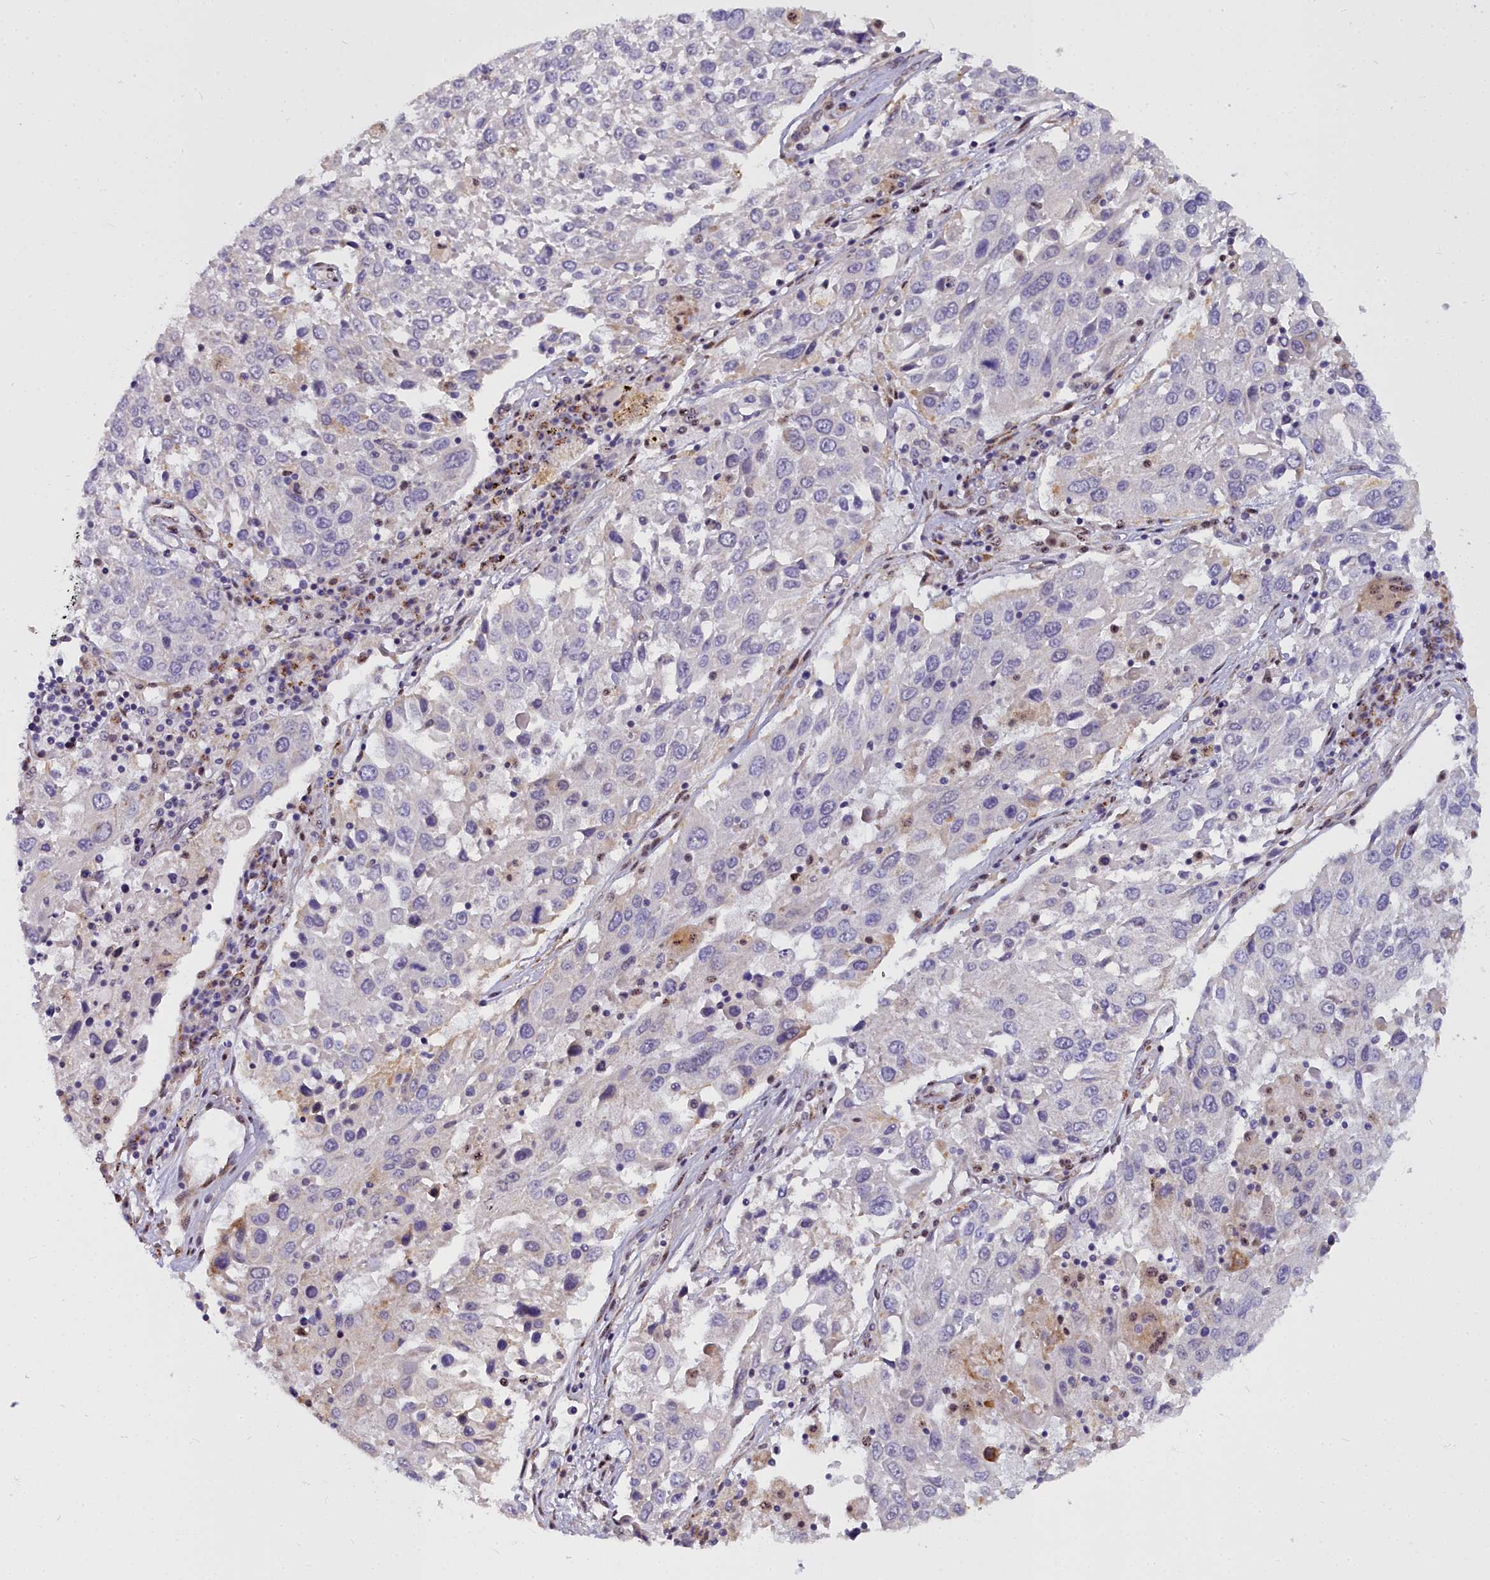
{"staining": {"intensity": "negative", "quantity": "none", "location": "none"}, "tissue": "lung cancer", "cell_type": "Tumor cells", "image_type": "cancer", "snomed": [{"axis": "morphology", "description": "Squamous cell carcinoma, NOS"}, {"axis": "topography", "description": "Lung"}], "caption": "The immunohistochemistry (IHC) histopathology image has no significant staining in tumor cells of squamous cell carcinoma (lung) tissue. (Stains: DAB immunohistochemistry with hematoxylin counter stain, Microscopy: brightfield microscopy at high magnification).", "gene": "WDPCP", "patient": {"sex": "male", "age": 65}}